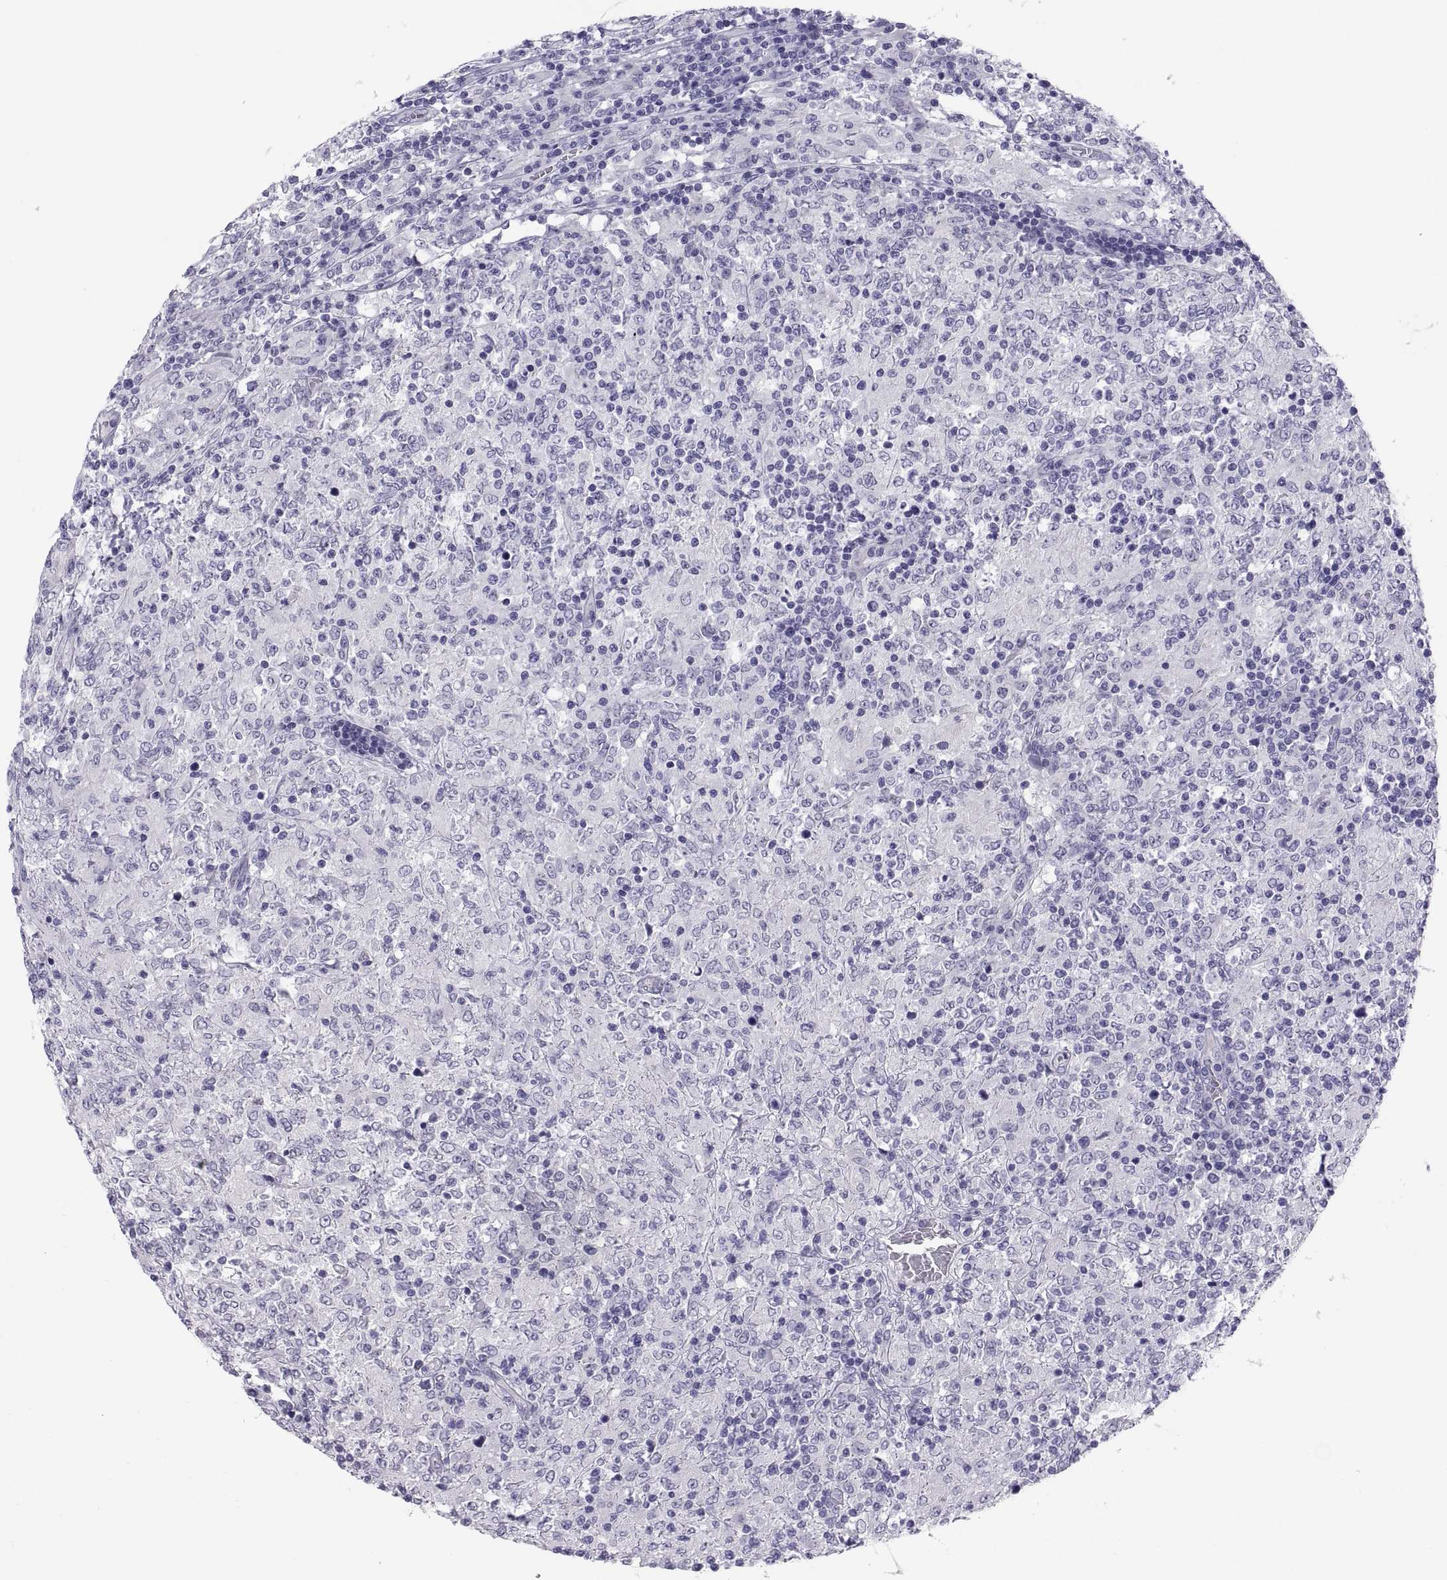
{"staining": {"intensity": "negative", "quantity": "none", "location": "none"}, "tissue": "lymphoma", "cell_type": "Tumor cells", "image_type": "cancer", "snomed": [{"axis": "morphology", "description": "Malignant lymphoma, non-Hodgkin's type, High grade"}, {"axis": "topography", "description": "Lymph node"}], "caption": "An immunohistochemistry (IHC) micrograph of malignant lymphoma, non-Hodgkin's type (high-grade) is shown. There is no staining in tumor cells of malignant lymphoma, non-Hodgkin's type (high-grade).", "gene": "RNASE12", "patient": {"sex": "female", "age": 84}}